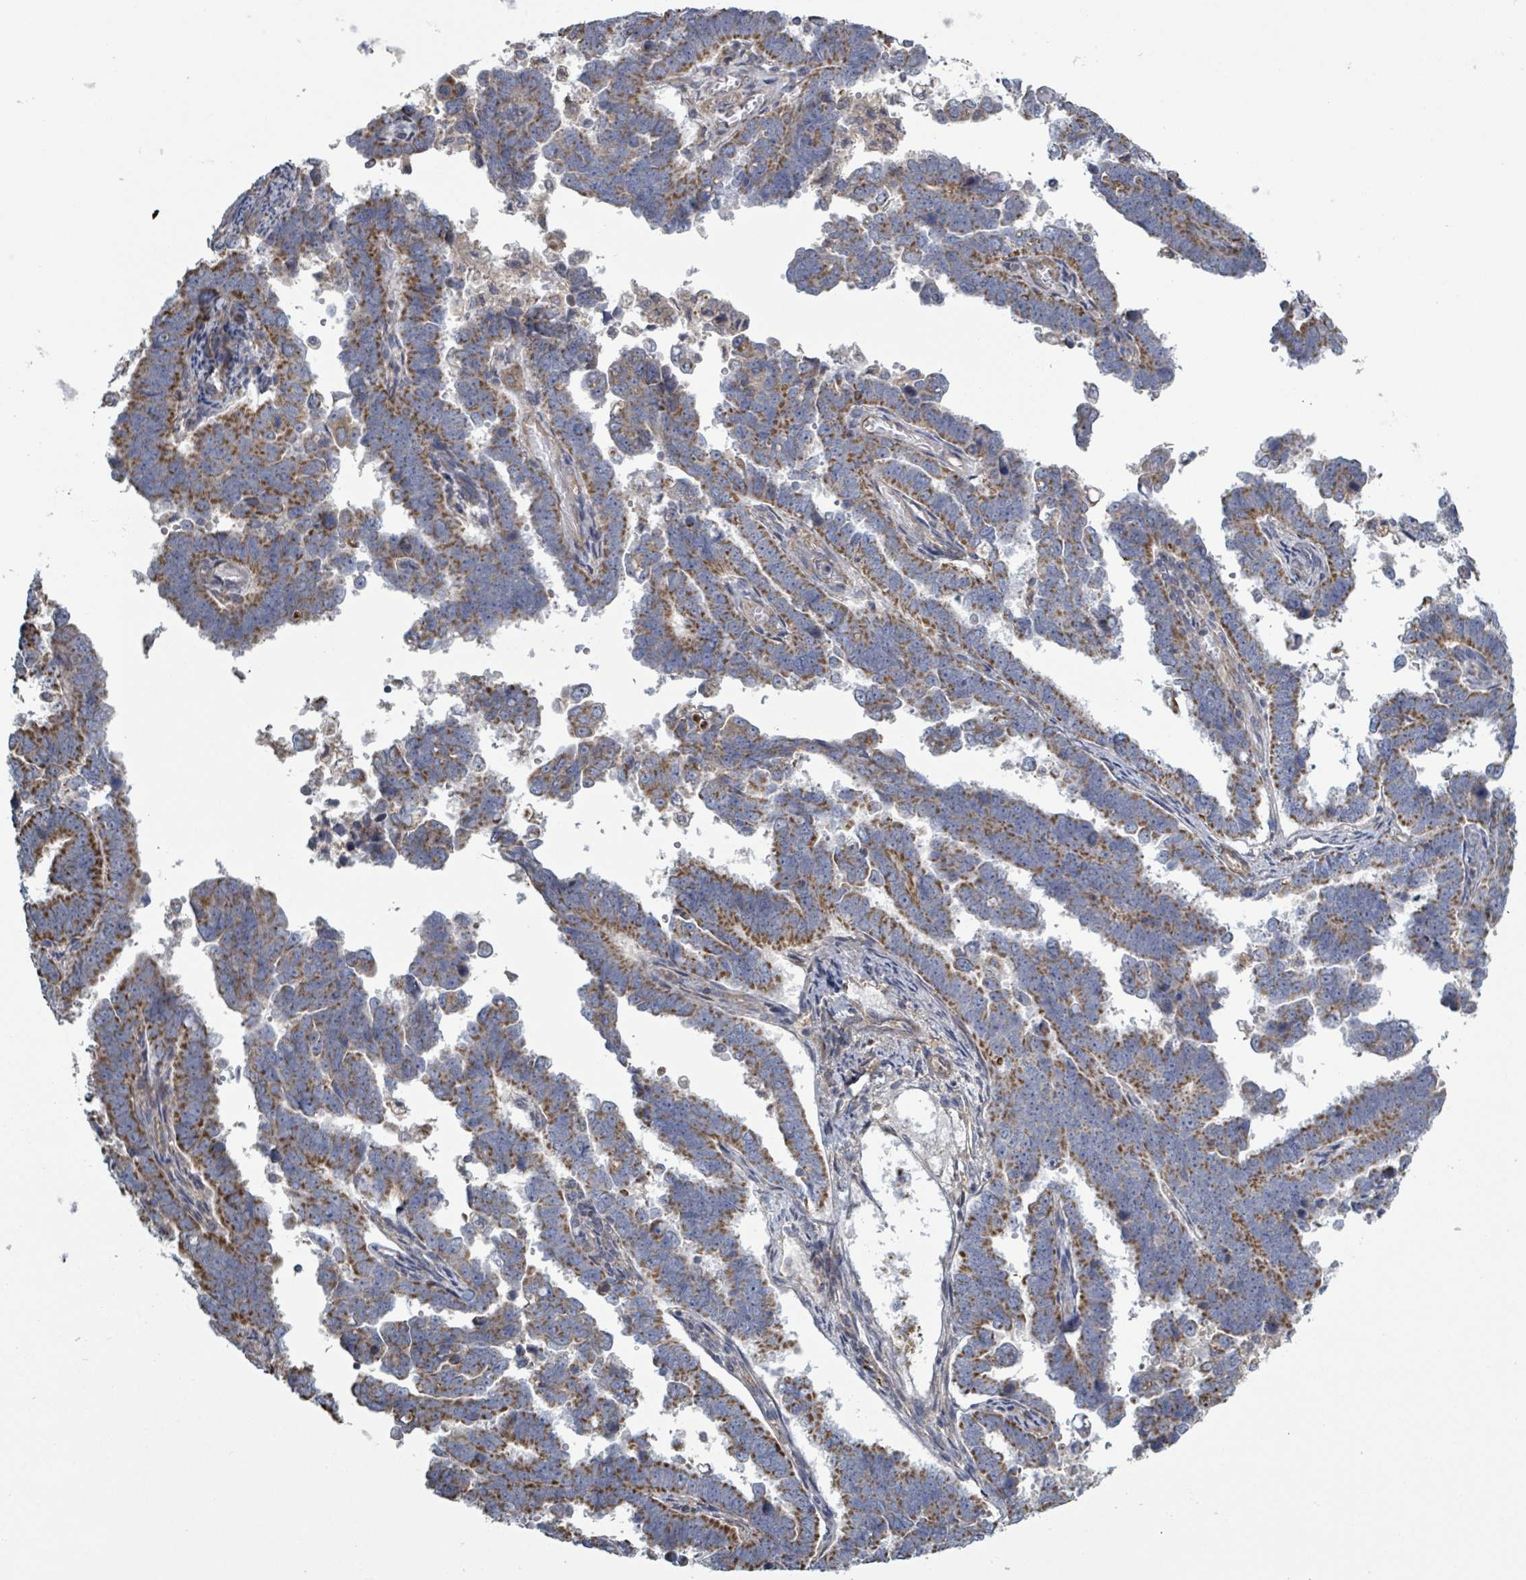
{"staining": {"intensity": "moderate", "quantity": ">75%", "location": "cytoplasmic/membranous"}, "tissue": "endometrial cancer", "cell_type": "Tumor cells", "image_type": "cancer", "snomed": [{"axis": "morphology", "description": "Adenocarcinoma, NOS"}, {"axis": "topography", "description": "Endometrium"}], "caption": "Endometrial cancer (adenocarcinoma) stained with a brown dye displays moderate cytoplasmic/membranous positive expression in about >75% of tumor cells.", "gene": "ADCK1", "patient": {"sex": "female", "age": 75}}